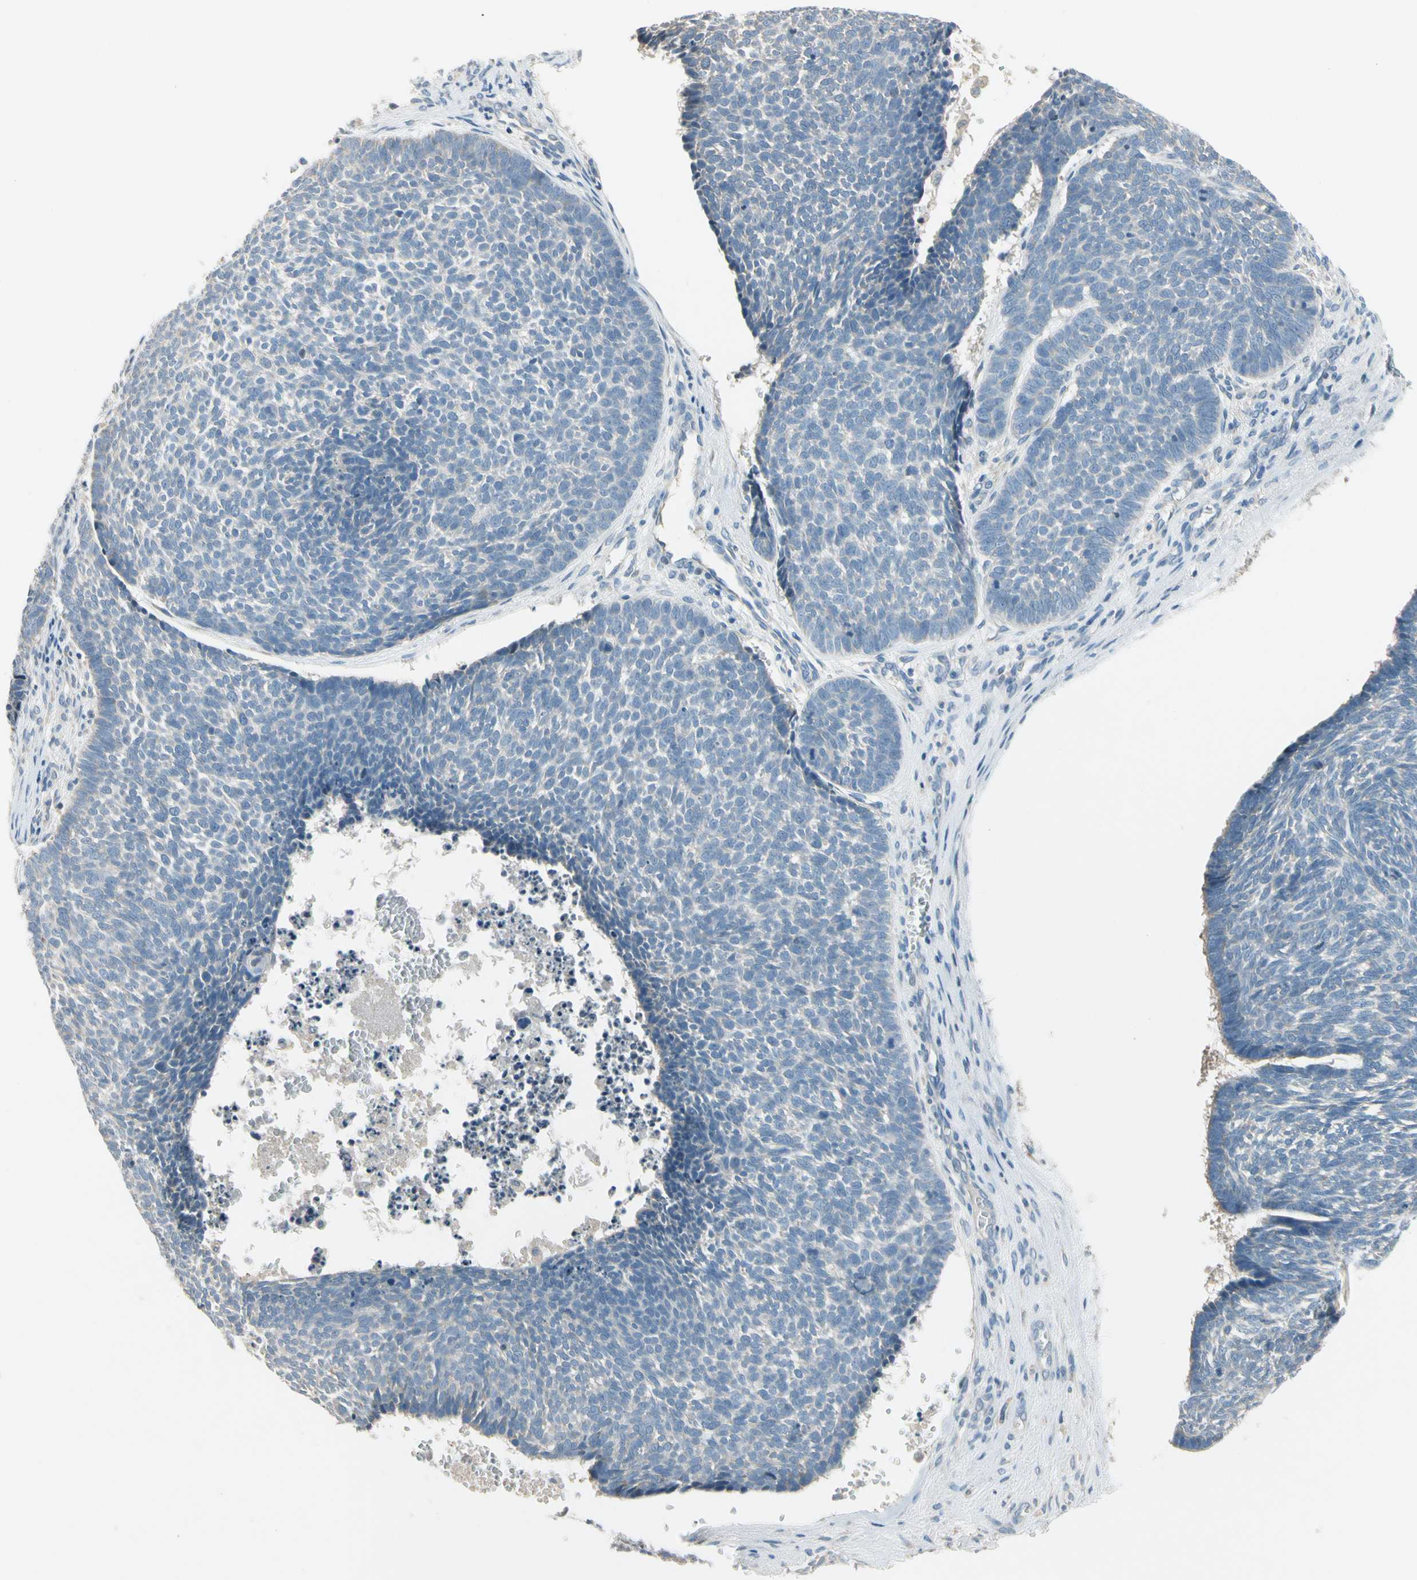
{"staining": {"intensity": "negative", "quantity": "none", "location": "none"}, "tissue": "skin cancer", "cell_type": "Tumor cells", "image_type": "cancer", "snomed": [{"axis": "morphology", "description": "Basal cell carcinoma"}, {"axis": "topography", "description": "Skin"}], "caption": "Histopathology image shows no significant protein positivity in tumor cells of basal cell carcinoma (skin).", "gene": "PIP5K1B", "patient": {"sex": "male", "age": 84}}